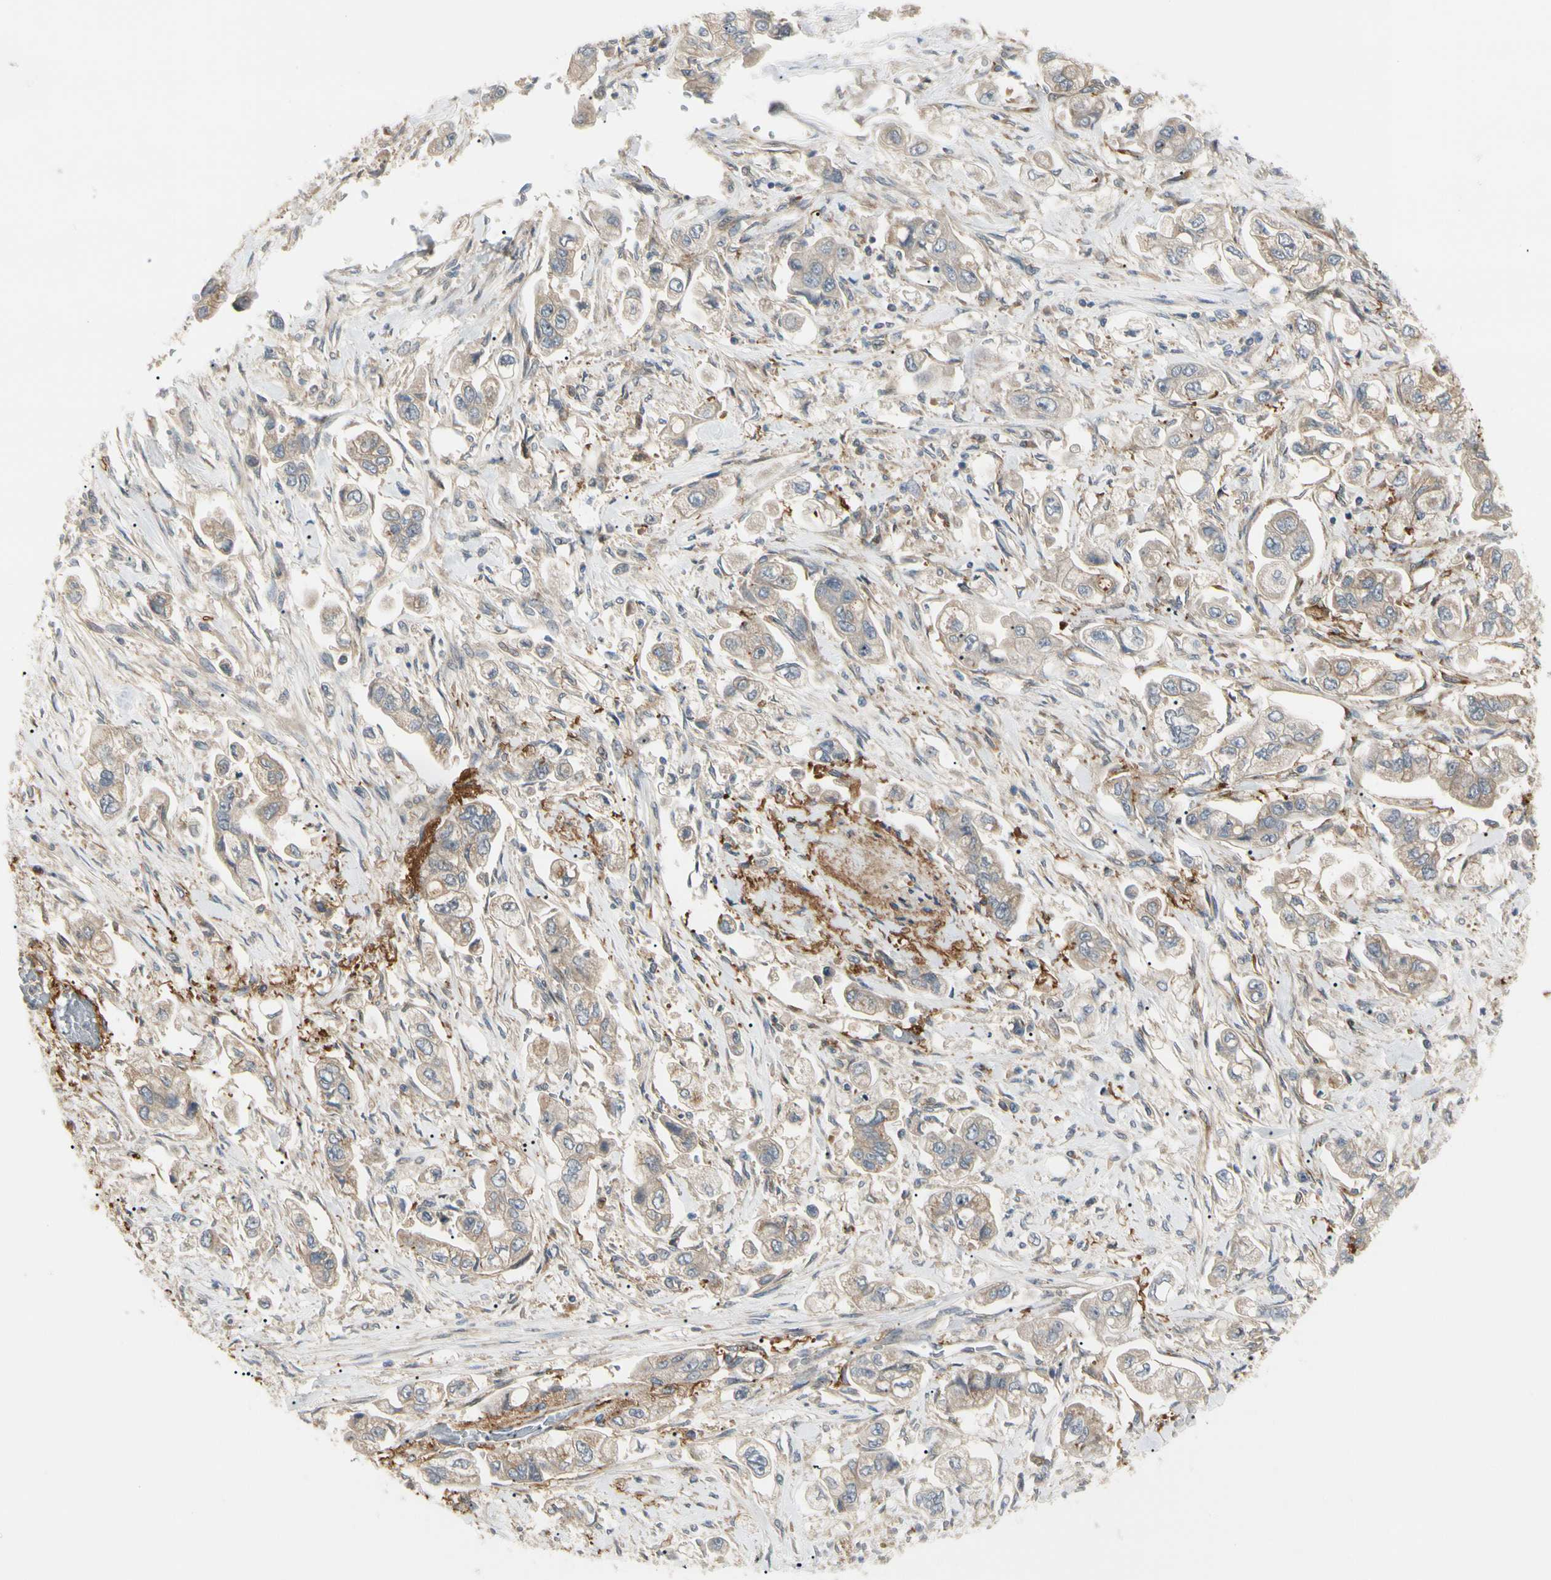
{"staining": {"intensity": "weak", "quantity": ">75%", "location": "cytoplasmic/membranous"}, "tissue": "stomach cancer", "cell_type": "Tumor cells", "image_type": "cancer", "snomed": [{"axis": "morphology", "description": "Adenocarcinoma, NOS"}, {"axis": "topography", "description": "Stomach"}], "caption": "About >75% of tumor cells in adenocarcinoma (stomach) demonstrate weak cytoplasmic/membranous protein expression as visualized by brown immunohistochemical staining.", "gene": "F2R", "patient": {"sex": "male", "age": 62}}